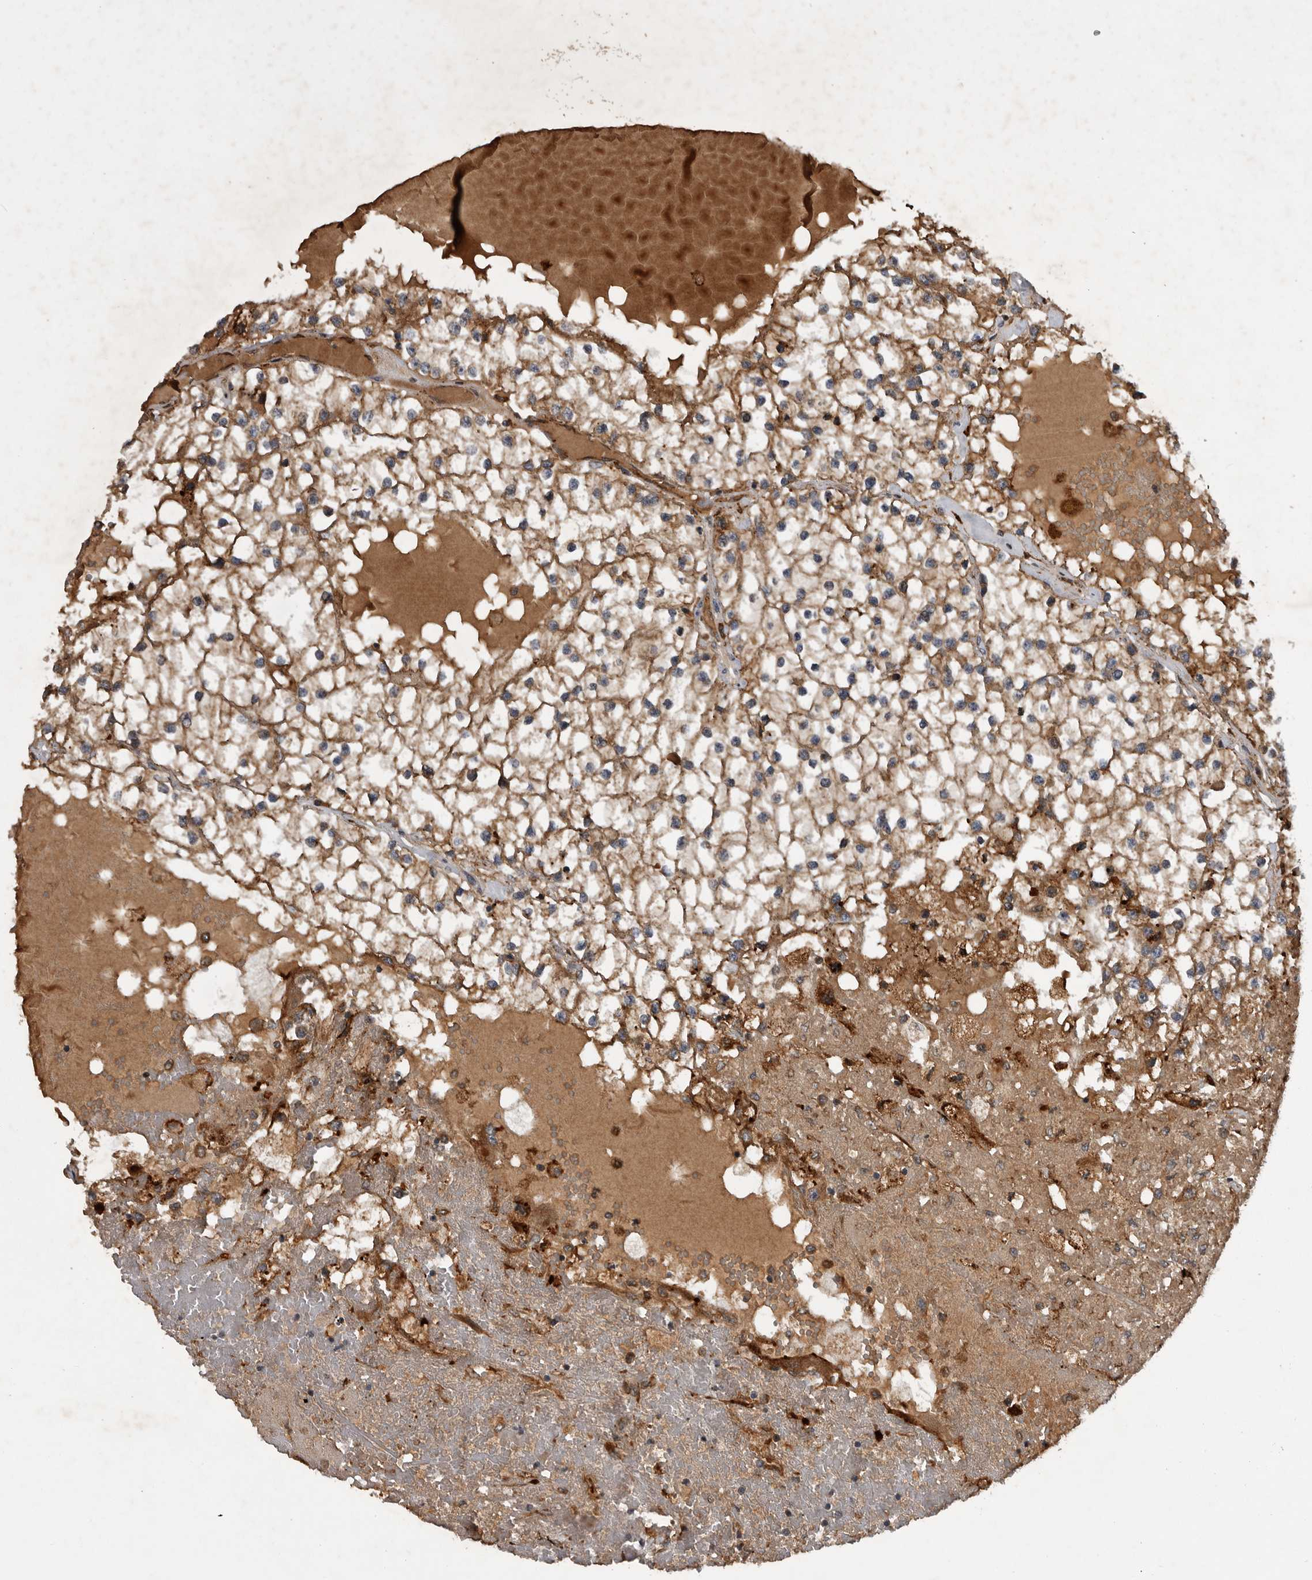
{"staining": {"intensity": "moderate", "quantity": ">75%", "location": "cytoplasmic/membranous"}, "tissue": "renal cancer", "cell_type": "Tumor cells", "image_type": "cancer", "snomed": [{"axis": "morphology", "description": "Adenocarcinoma, NOS"}, {"axis": "topography", "description": "Kidney"}], "caption": "Tumor cells exhibit moderate cytoplasmic/membranous staining in approximately >75% of cells in renal adenocarcinoma.", "gene": "RAB3GAP2", "patient": {"sex": "male", "age": 68}}